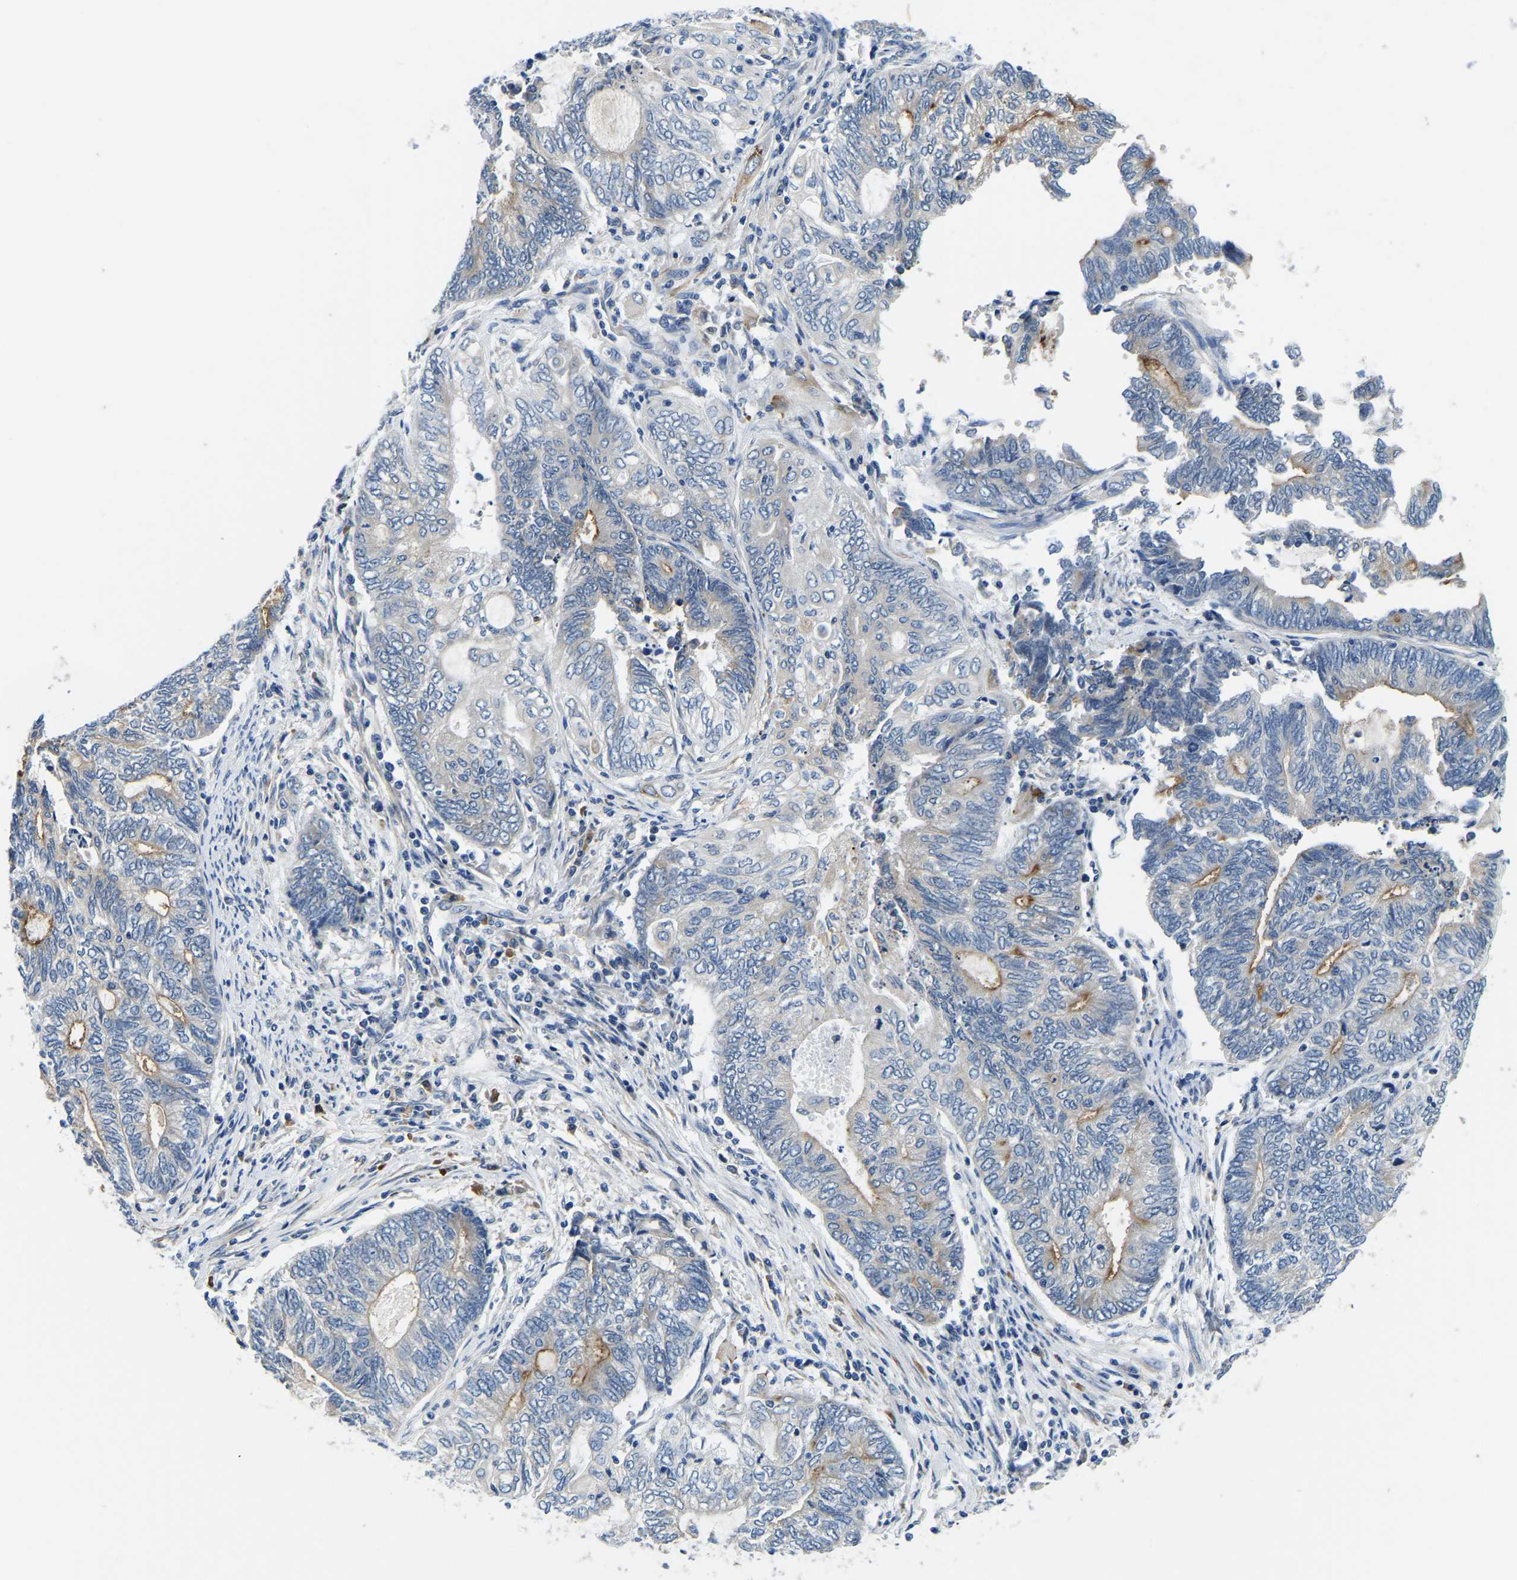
{"staining": {"intensity": "negative", "quantity": "none", "location": "none"}, "tissue": "endometrial cancer", "cell_type": "Tumor cells", "image_type": "cancer", "snomed": [{"axis": "morphology", "description": "Adenocarcinoma, NOS"}, {"axis": "topography", "description": "Uterus"}, {"axis": "topography", "description": "Endometrium"}], "caption": "An immunohistochemistry (IHC) image of endometrial adenocarcinoma is shown. There is no staining in tumor cells of endometrial adenocarcinoma. (Stains: DAB immunohistochemistry (IHC) with hematoxylin counter stain, Microscopy: brightfield microscopy at high magnification).", "gene": "LIAS", "patient": {"sex": "female", "age": 70}}